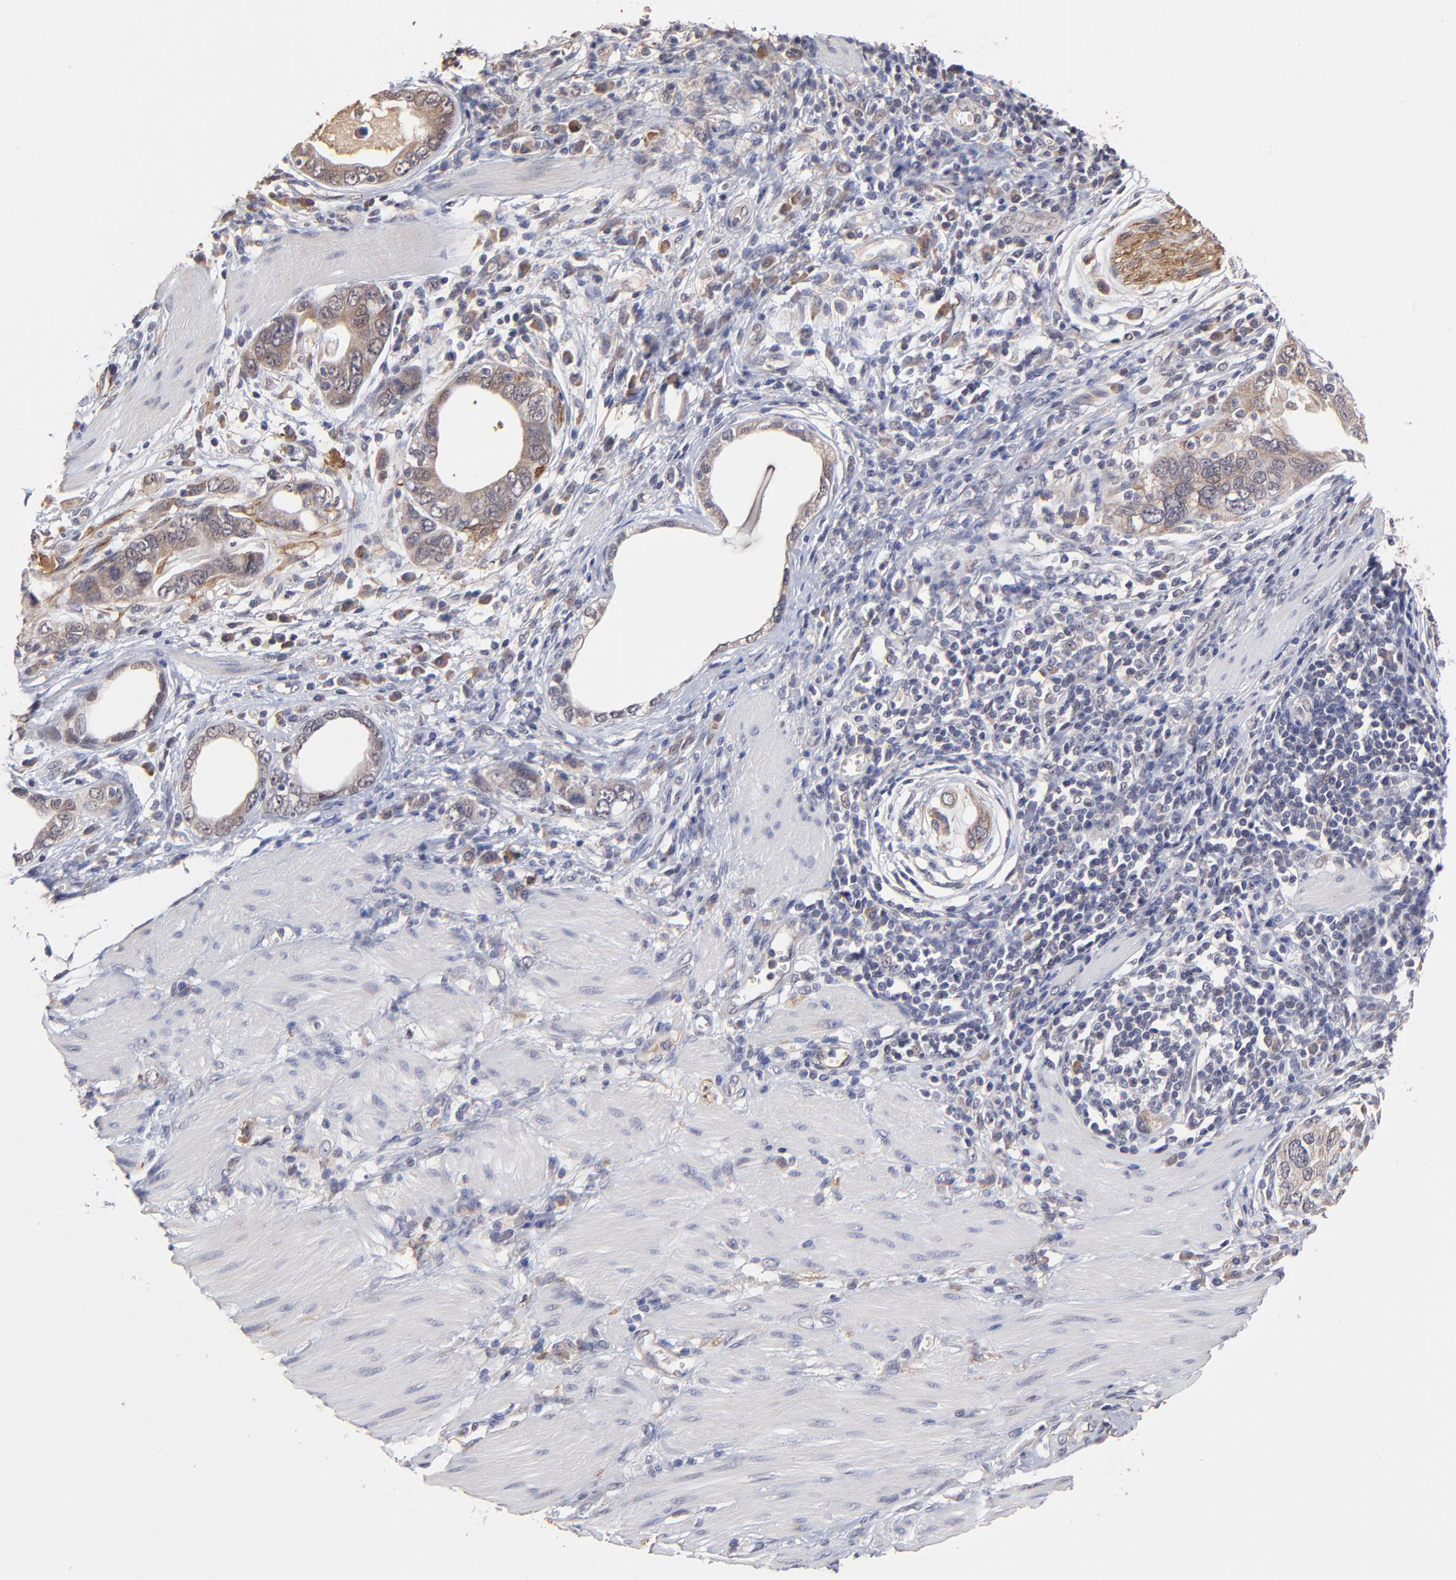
{"staining": {"intensity": "weak", "quantity": ">75%", "location": "cytoplasmic/membranous"}, "tissue": "stomach cancer", "cell_type": "Tumor cells", "image_type": "cancer", "snomed": [{"axis": "morphology", "description": "Adenocarcinoma, NOS"}, {"axis": "topography", "description": "Stomach, lower"}], "caption": "Immunohistochemistry micrograph of neoplastic tissue: adenocarcinoma (stomach) stained using IHC demonstrates low levels of weak protein expression localized specifically in the cytoplasmic/membranous of tumor cells, appearing as a cytoplasmic/membranous brown color.", "gene": "CHL1", "patient": {"sex": "female", "age": 93}}